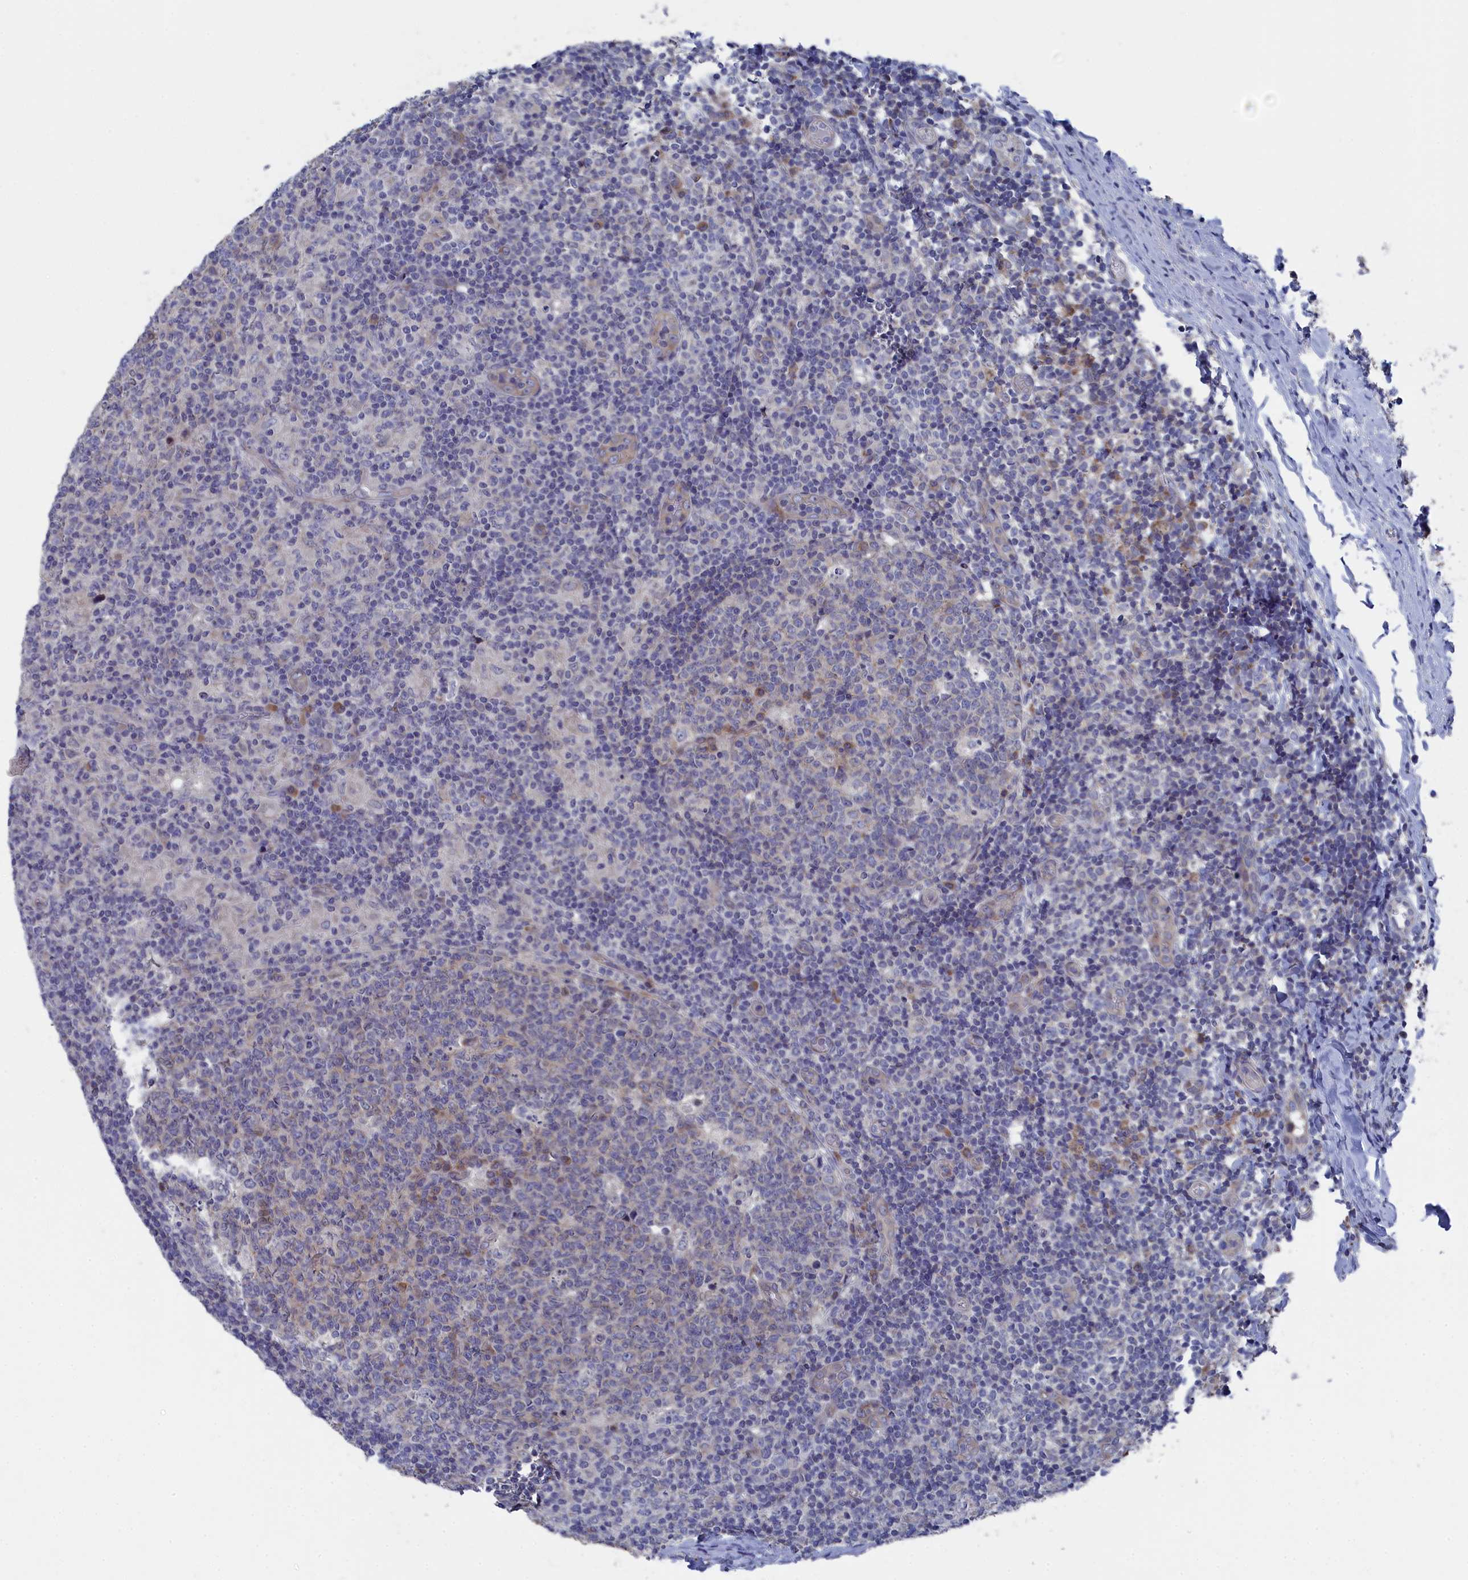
{"staining": {"intensity": "moderate", "quantity": "<25%", "location": "cytoplasmic/membranous"}, "tissue": "tonsil", "cell_type": "Germinal center cells", "image_type": "normal", "snomed": [{"axis": "morphology", "description": "Normal tissue, NOS"}, {"axis": "topography", "description": "Tonsil"}], "caption": "A brown stain shows moderate cytoplasmic/membranous positivity of a protein in germinal center cells of normal human tonsil. The staining was performed using DAB, with brown indicating positive protein expression. Nuclei are stained blue with hematoxylin.", "gene": "TMEM161A", "patient": {"sex": "female", "age": 19}}